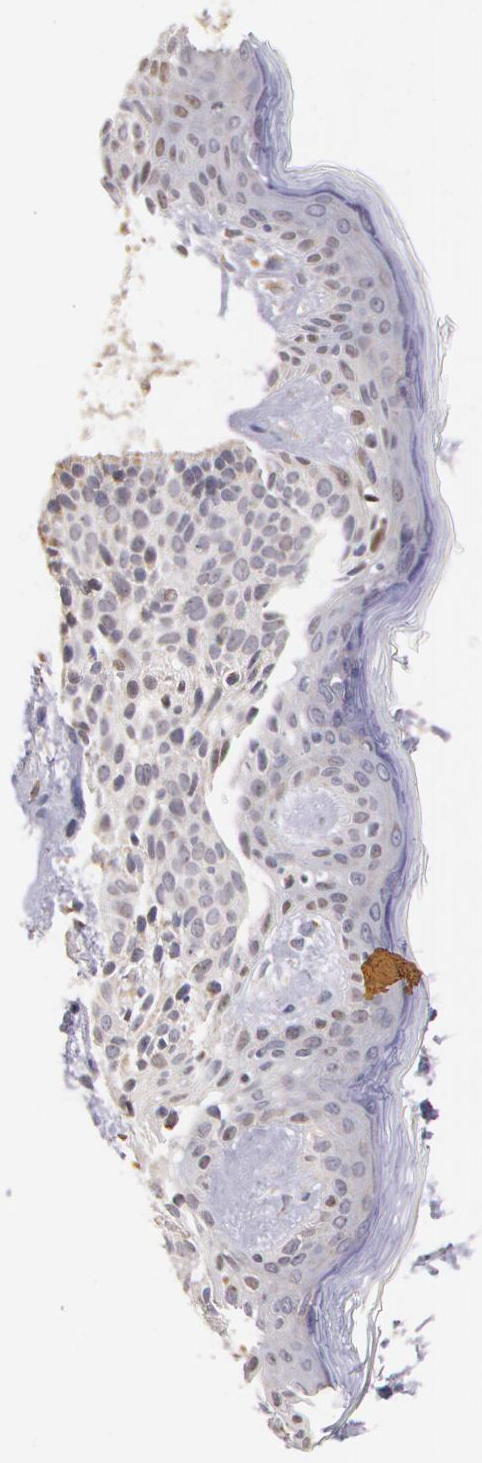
{"staining": {"intensity": "weak", "quantity": "<25%", "location": "cytoplasmic/membranous"}, "tissue": "skin cancer", "cell_type": "Tumor cells", "image_type": "cancer", "snomed": [{"axis": "morphology", "description": "Basal cell carcinoma"}, {"axis": "topography", "description": "Skin"}], "caption": "Immunohistochemistry (IHC) image of skin cancer (basal cell carcinoma) stained for a protein (brown), which demonstrates no expression in tumor cells.", "gene": "ATF3", "patient": {"sex": "female", "age": 78}}